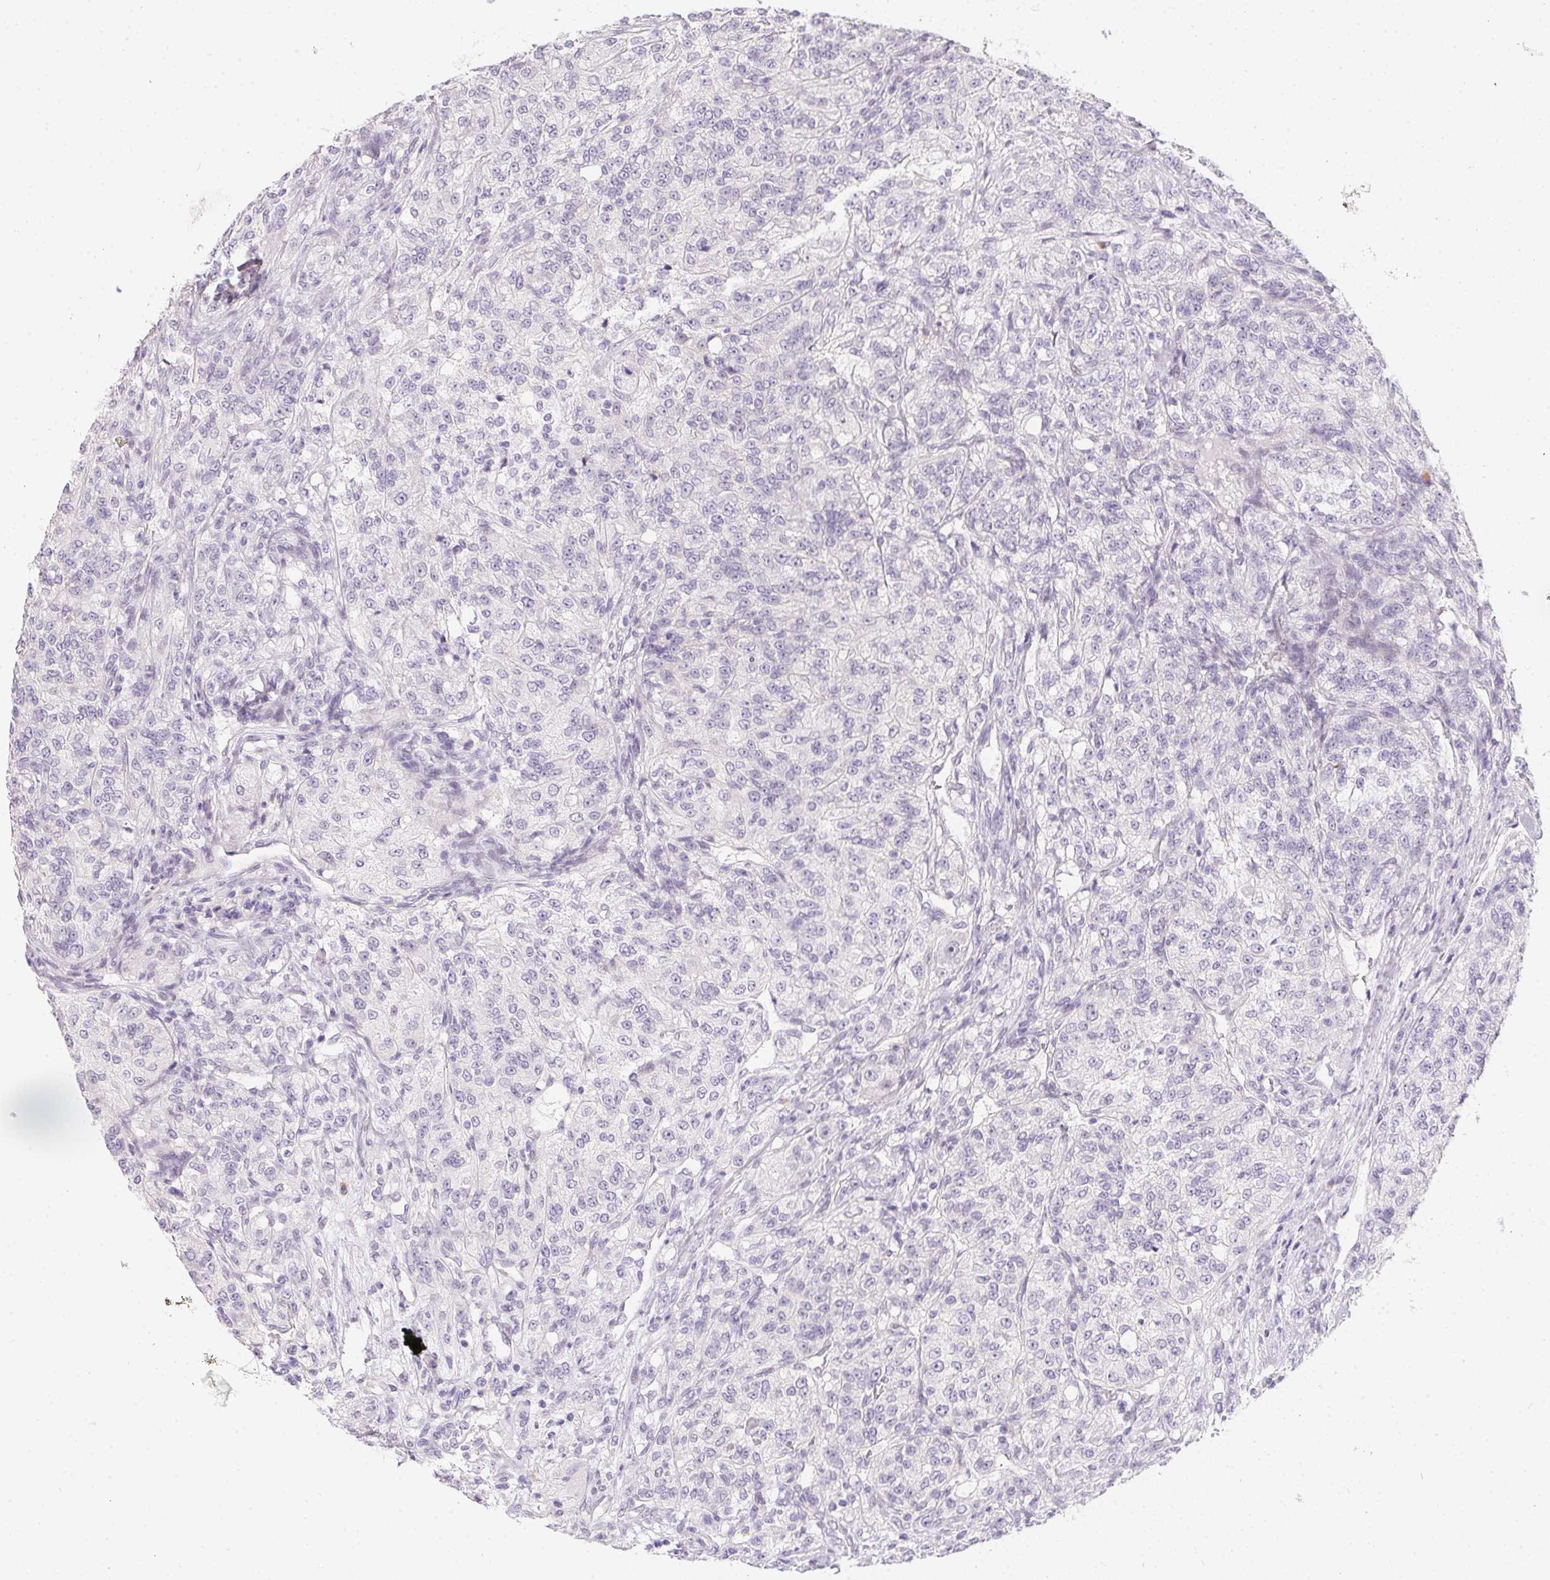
{"staining": {"intensity": "negative", "quantity": "none", "location": "none"}, "tissue": "renal cancer", "cell_type": "Tumor cells", "image_type": "cancer", "snomed": [{"axis": "morphology", "description": "Adenocarcinoma, NOS"}, {"axis": "topography", "description": "Kidney"}], "caption": "Immunohistochemistry of human renal cancer shows no positivity in tumor cells. (IHC, brightfield microscopy, high magnification).", "gene": "MORC1", "patient": {"sex": "female", "age": 63}}